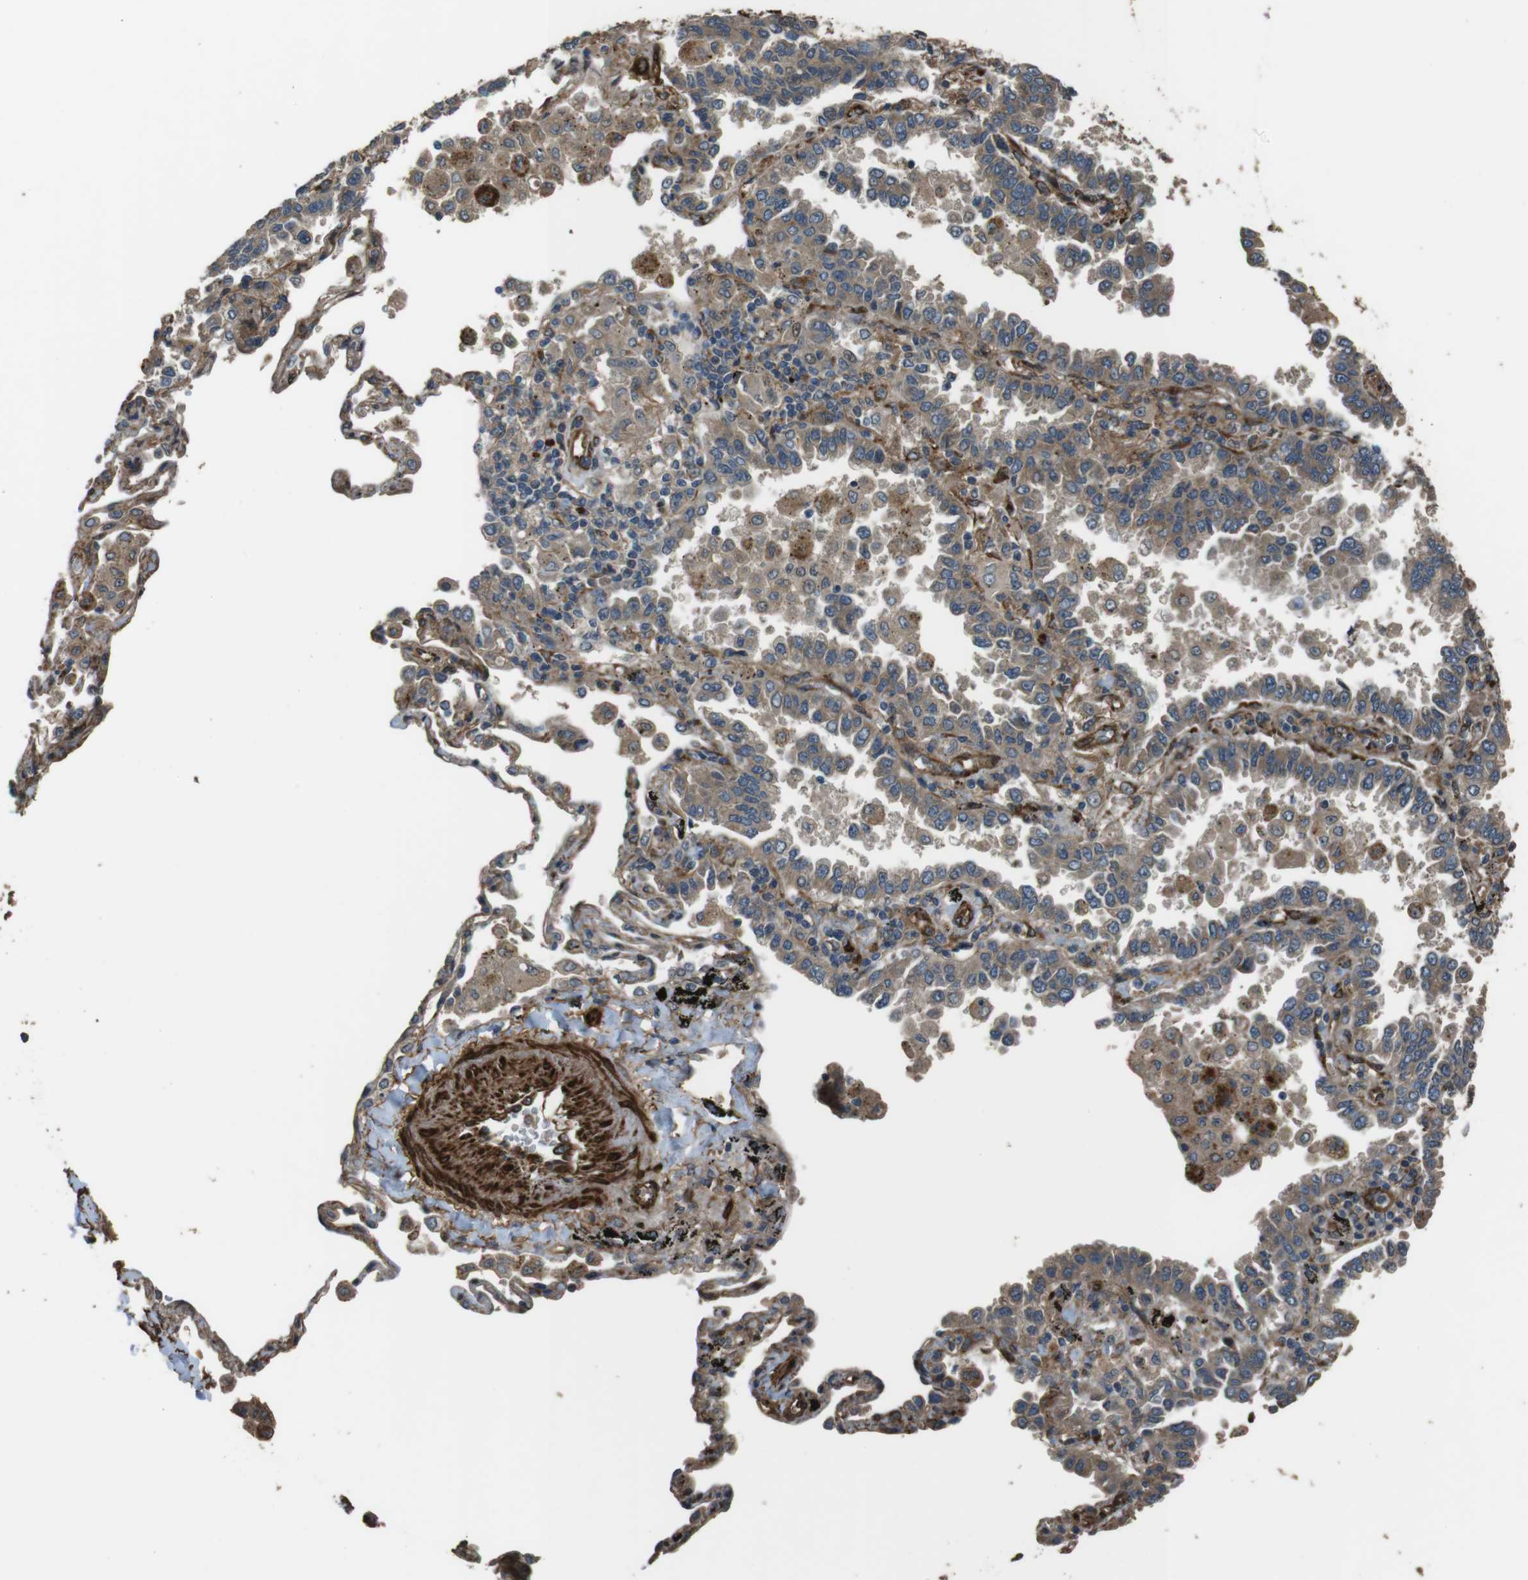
{"staining": {"intensity": "weak", "quantity": "25%-75%", "location": "cytoplasmic/membranous"}, "tissue": "lung cancer", "cell_type": "Tumor cells", "image_type": "cancer", "snomed": [{"axis": "morphology", "description": "Normal tissue, NOS"}, {"axis": "morphology", "description": "Adenocarcinoma, NOS"}, {"axis": "topography", "description": "Lung"}], "caption": "The photomicrograph reveals immunohistochemical staining of adenocarcinoma (lung). There is weak cytoplasmic/membranous staining is appreciated in approximately 25%-75% of tumor cells.", "gene": "MSRB3", "patient": {"sex": "male", "age": 59}}